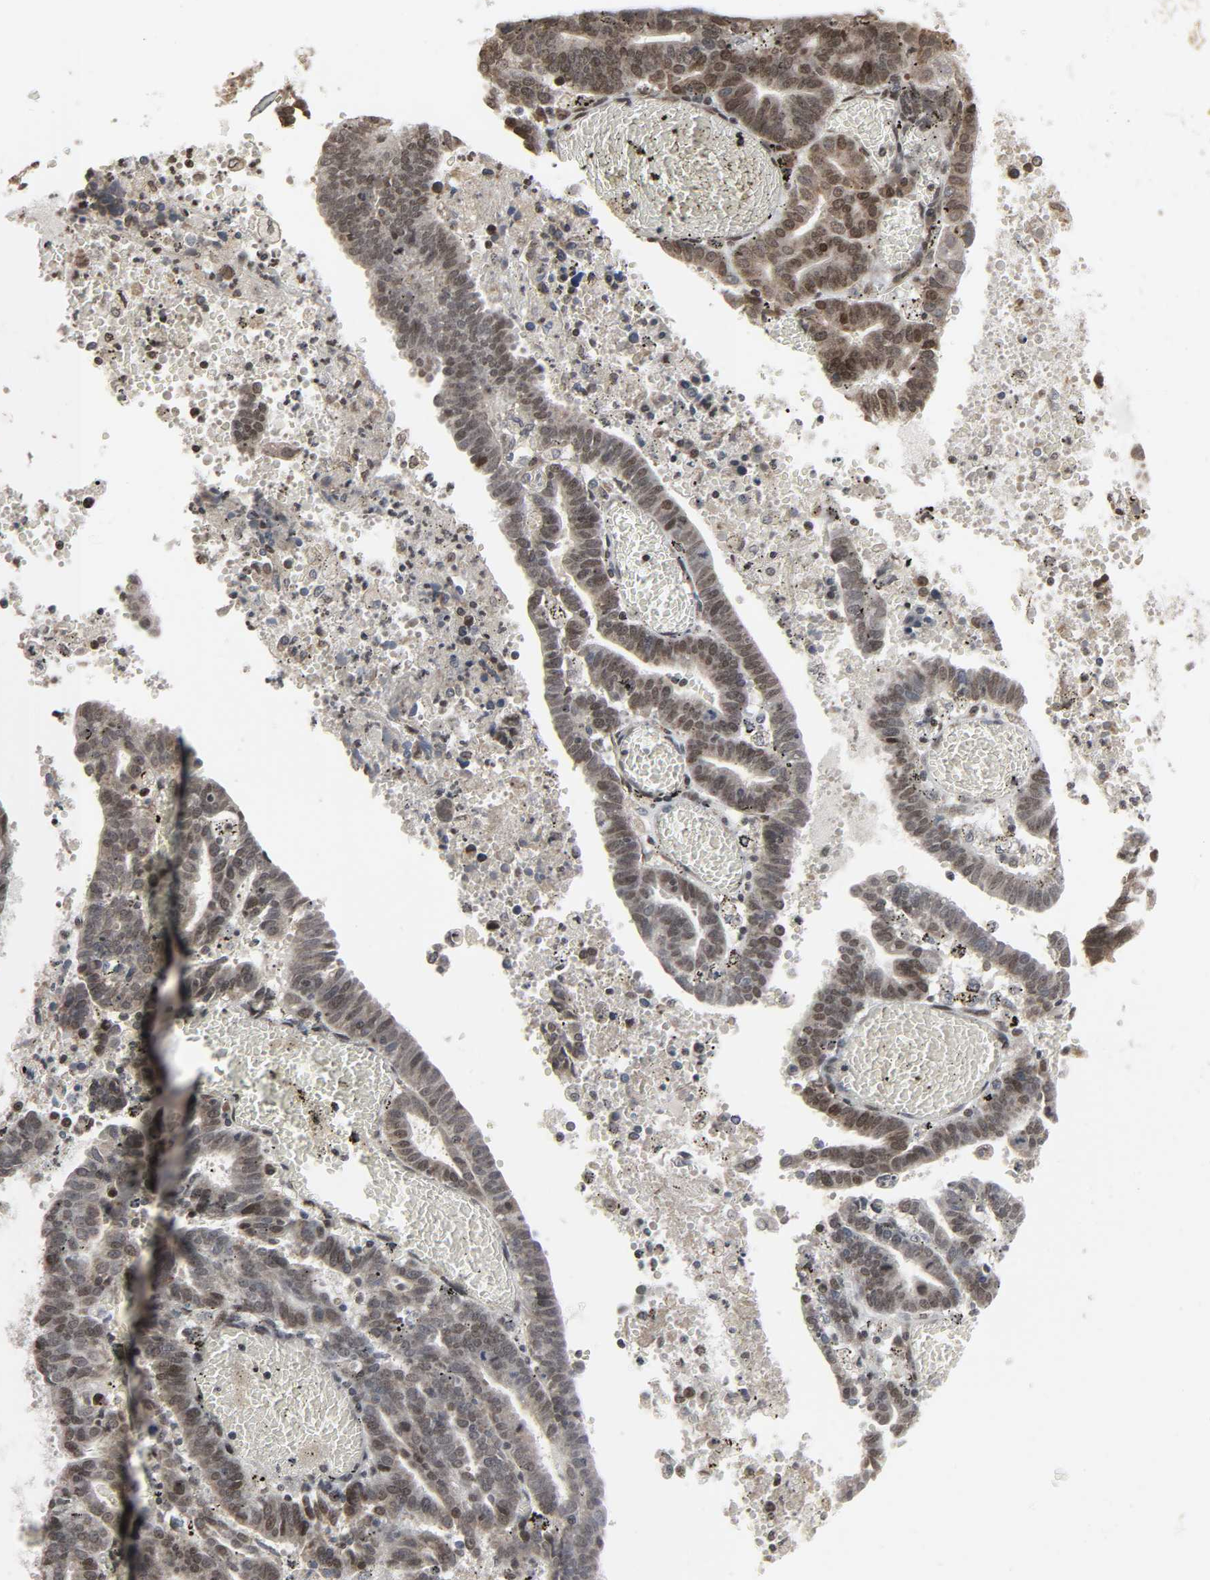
{"staining": {"intensity": "moderate", "quantity": ">75%", "location": "nuclear"}, "tissue": "endometrial cancer", "cell_type": "Tumor cells", "image_type": "cancer", "snomed": [{"axis": "morphology", "description": "Adenocarcinoma, NOS"}, {"axis": "topography", "description": "Uterus"}], "caption": "Immunohistochemistry (DAB) staining of adenocarcinoma (endometrial) exhibits moderate nuclear protein staining in about >75% of tumor cells. The protein of interest is shown in brown color, while the nuclei are stained blue.", "gene": "XRCC1", "patient": {"sex": "female", "age": 83}}